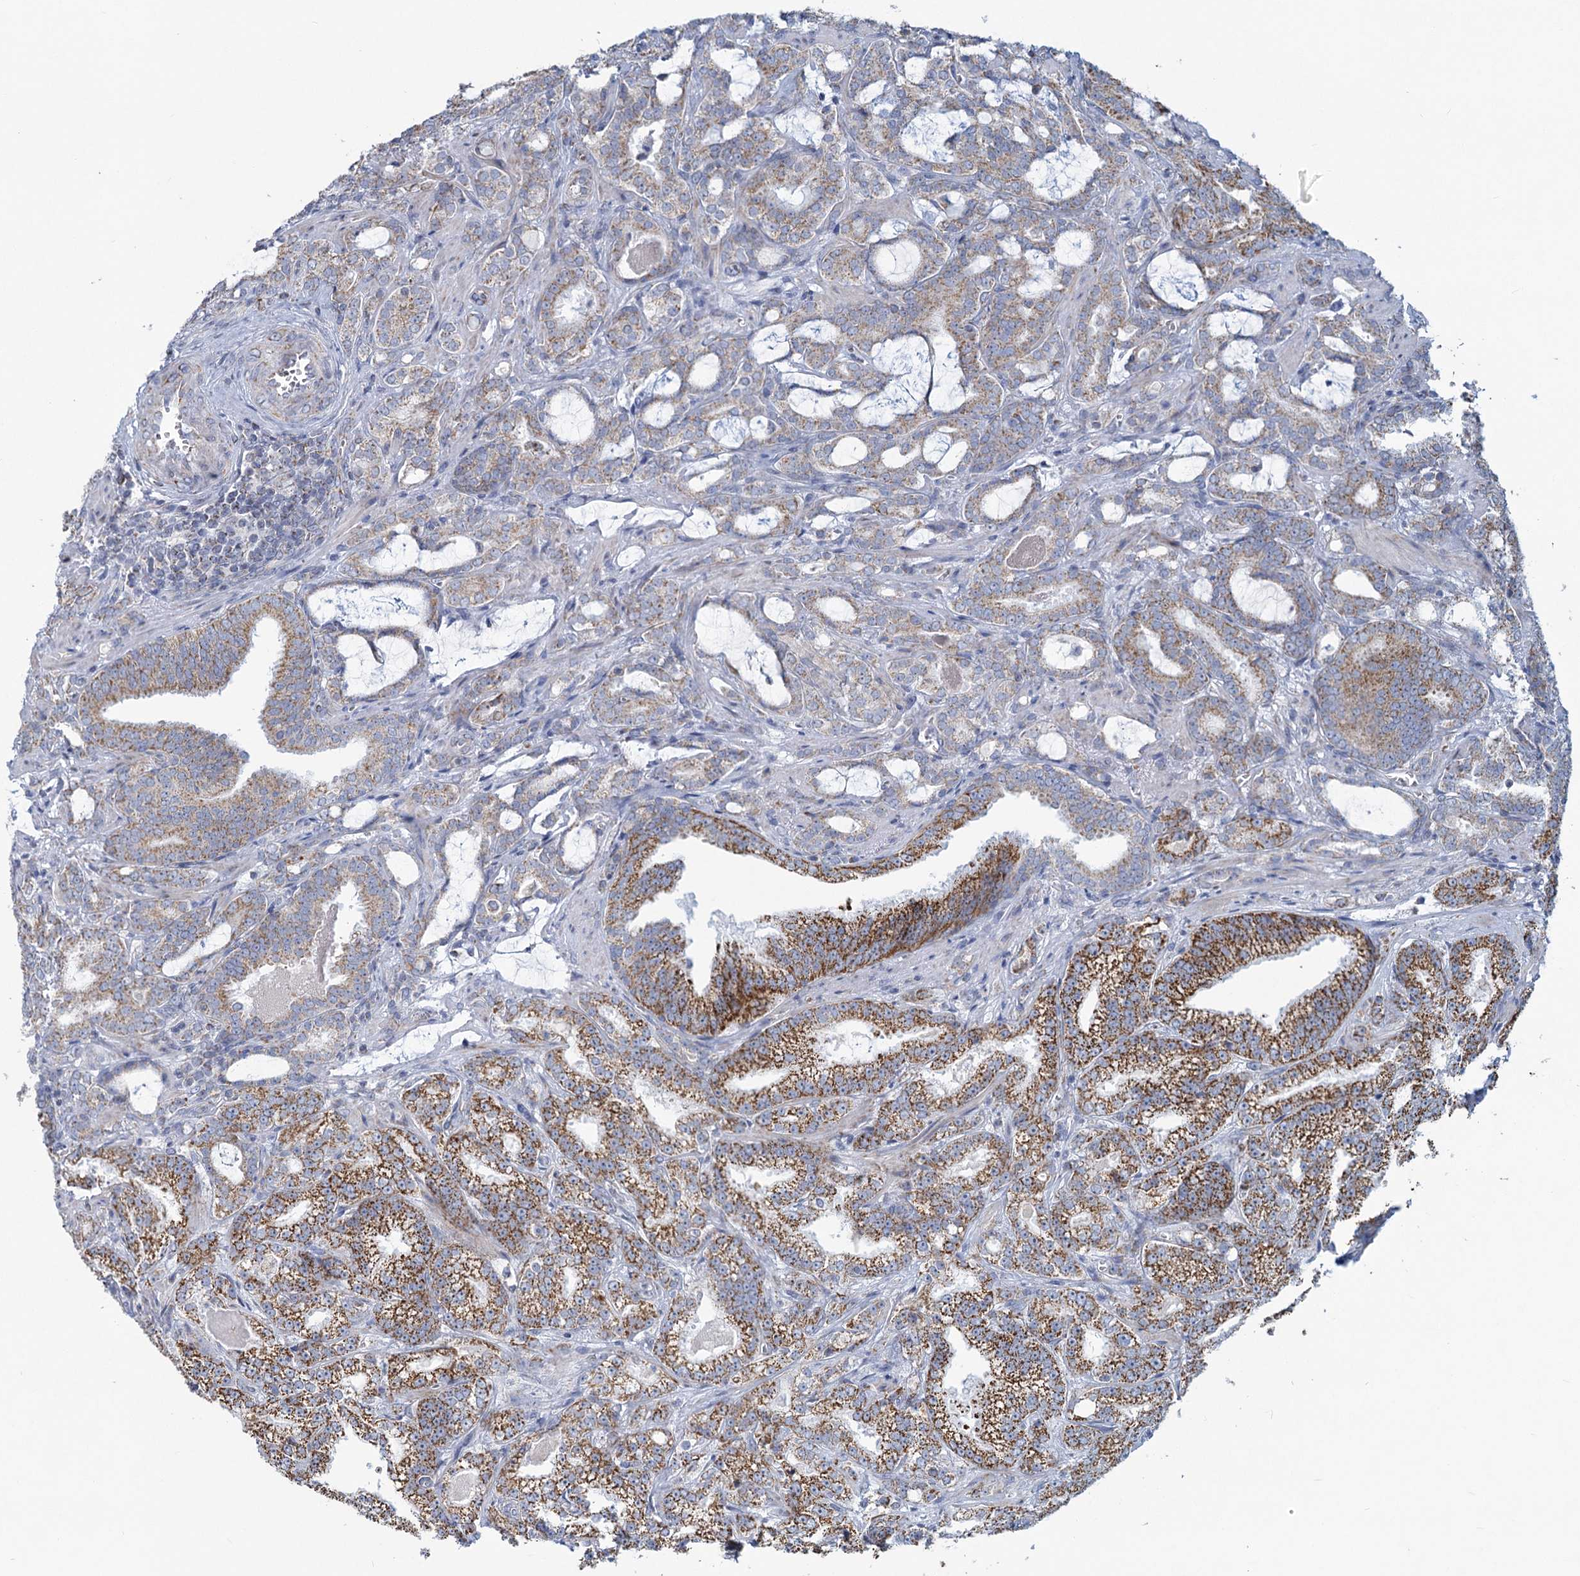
{"staining": {"intensity": "moderate", "quantity": ">75%", "location": "cytoplasmic/membranous"}, "tissue": "prostate cancer", "cell_type": "Tumor cells", "image_type": "cancer", "snomed": [{"axis": "morphology", "description": "Adenocarcinoma, High grade"}, {"axis": "topography", "description": "Prostate and seminal vesicle, NOS"}], "caption": "High-magnification brightfield microscopy of prostate cancer stained with DAB (3,3'-diaminobenzidine) (brown) and counterstained with hematoxylin (blue). tumor cells exhibit moderate cytoplasmic/membranous staining is present in about>75% of cells.", "gene": "NDUFC2", "patient": {"sex": "male", "age": 67}}